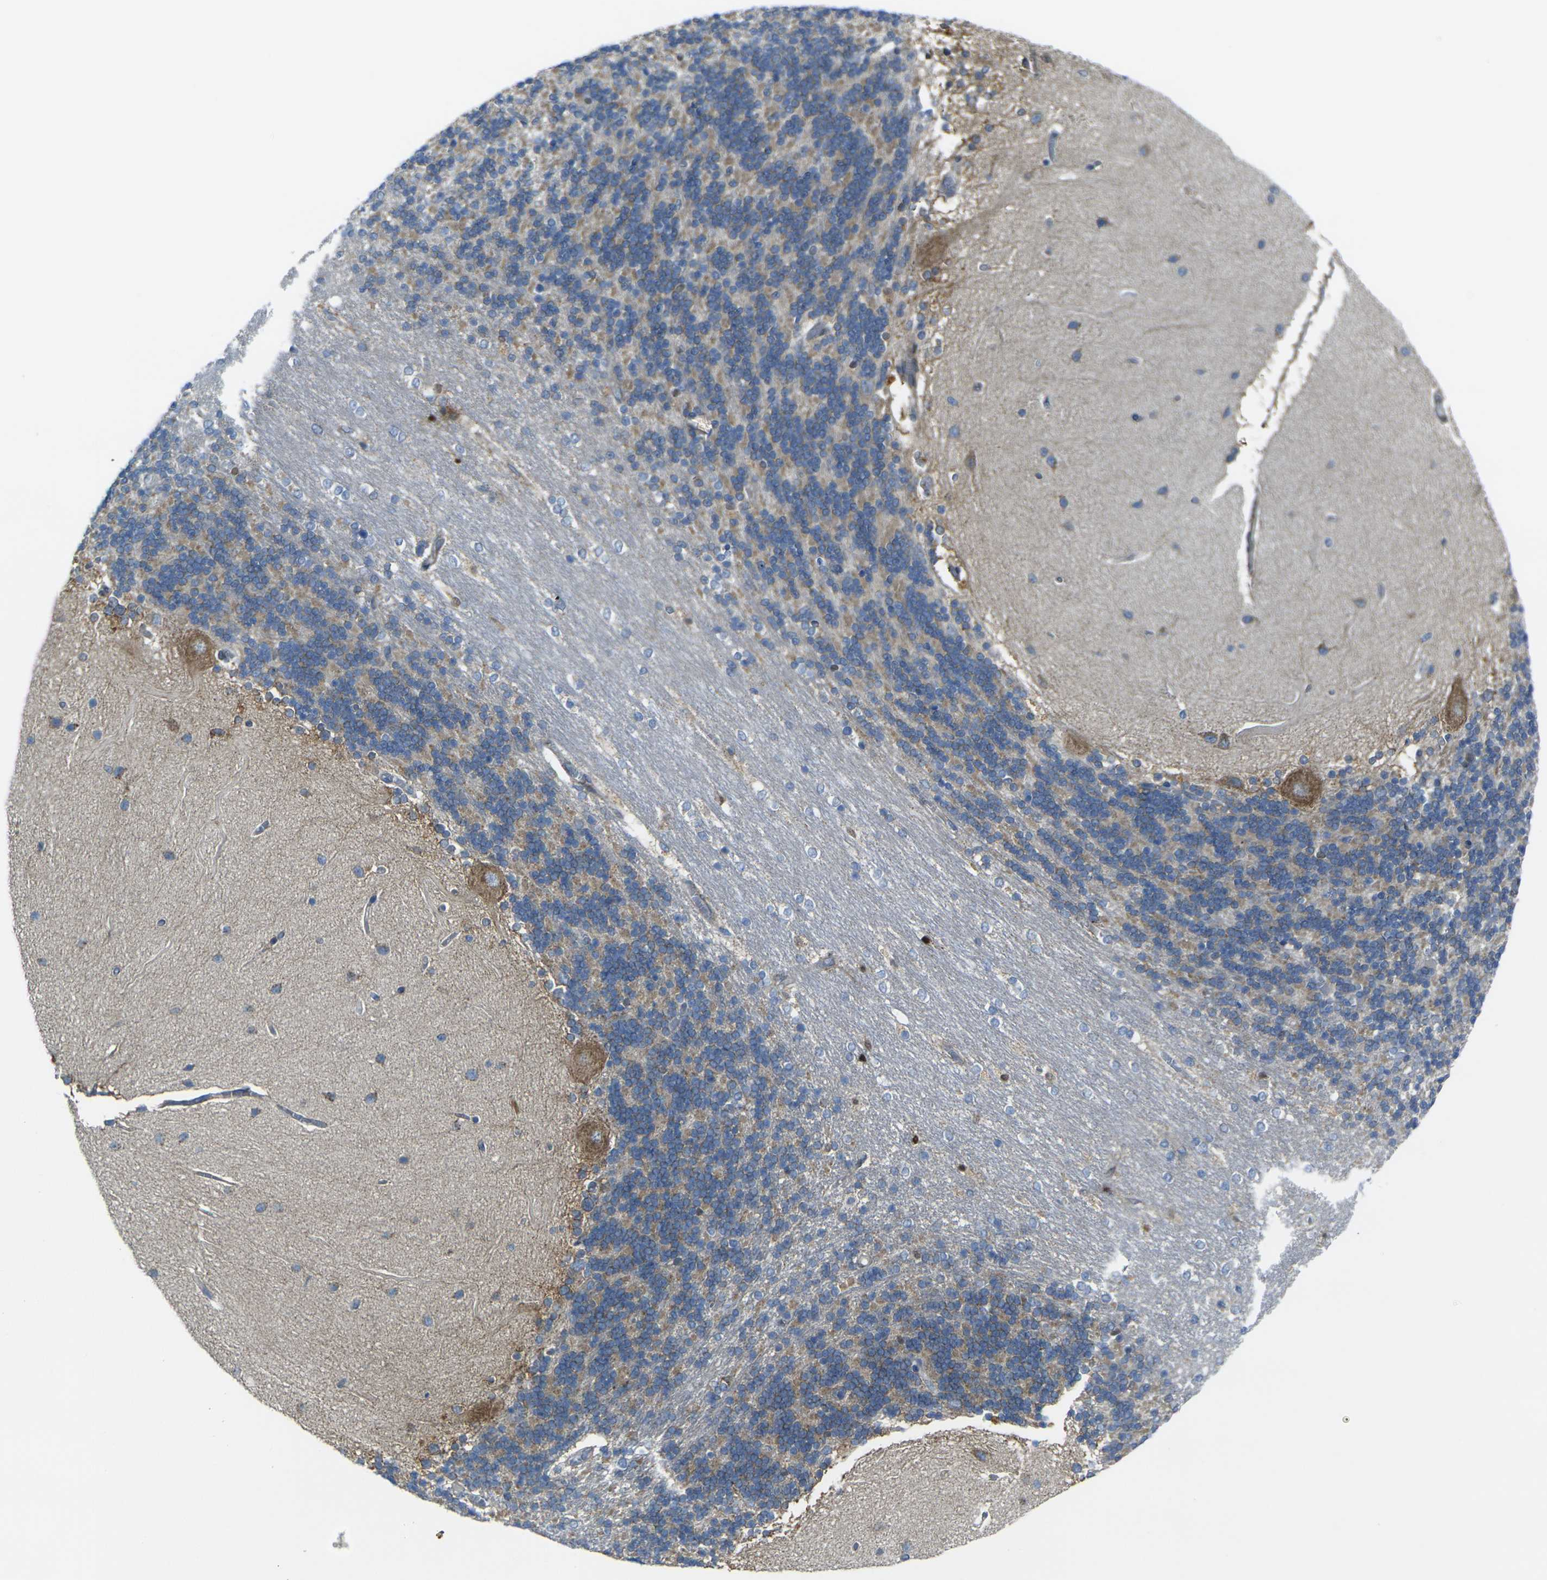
{"staining": {"intensity": "moderate", "quantity": "25%-75%", "location": "cytoplasmic/membranous"}, "tissue": "cerebellum", "cell_type": "Cells in granular layer", "image_type": "normal", "snomed": [{"axis": "morphology", "description": "Normal tissue, NOS"}, {"axis": "topography", "description": "Cerebellum"}], "caption": "An image of human cerebellum stained for a protein demonstrates moderate cytoplasmic/membranous brown staining in cells in granular layer. (DAB (3,3'-diaminobenzidine) IHC, brown staining for protein, blue staining for nuclei).", "gene": "CELSR2", "patient": {"sex": "female", "age": 54}}